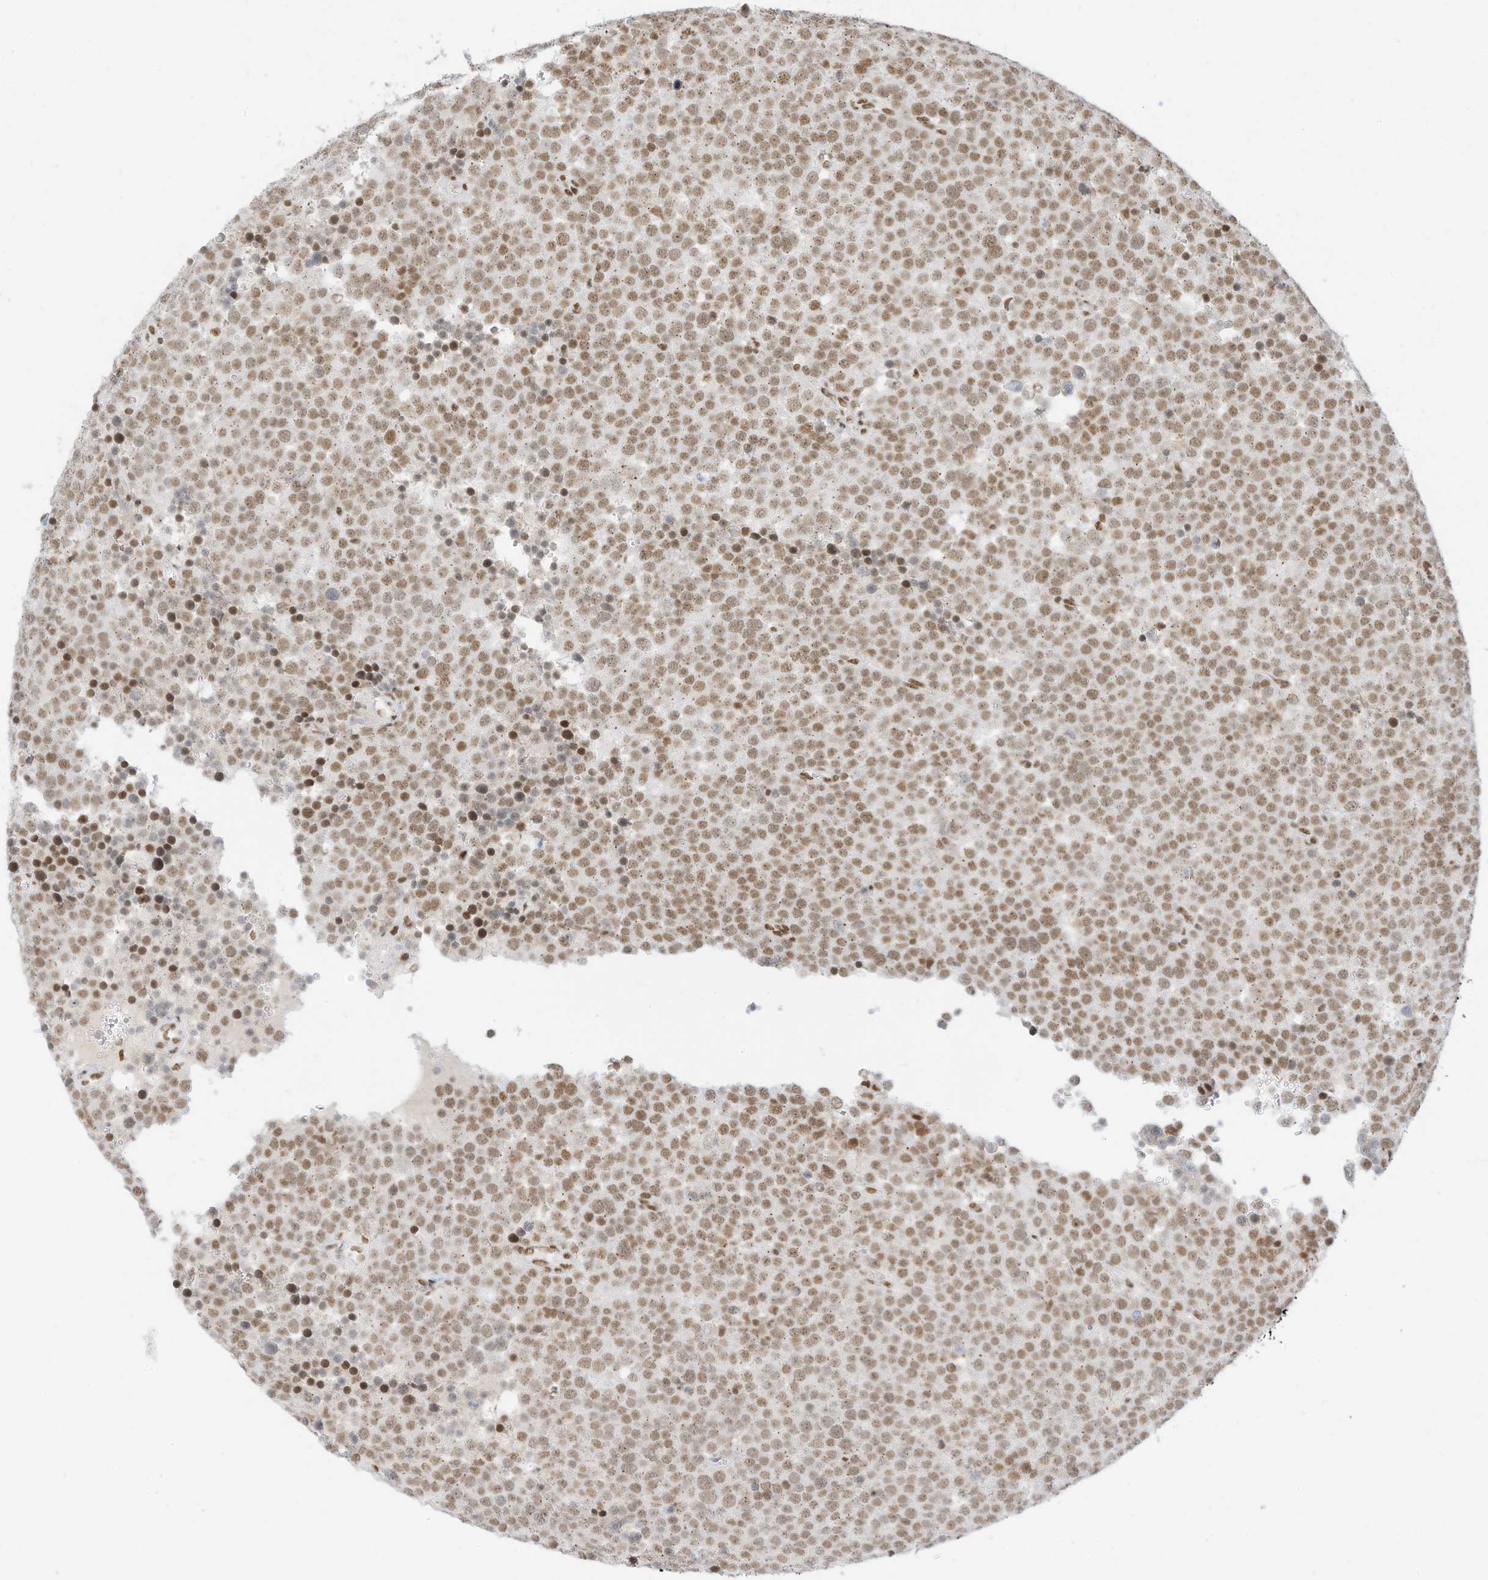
{"staining": {"intensity": "moderate", "quantity": ">75%", "location": "nuclear"}, "tissue": "testis cancer", "cell_type": "Tumor cells", "image_type": "cancer", "snomed": [{"axis": "morphology", "description": "Seminoma, NOS"}, {"axis": "topography", "description": "Testis"}], "caption": "High-magnification brightfield microscopy of testis cancer (seminoma) stained with DAB (brown) and counterstained with hematoxylin (blue). tumor cells exhibit moderate nuclear positivity is present in approximately>75% of cells. (Stains: DAB (3,3'-diaminobenzidine) in brown, nuclei in blue, Microscopy: brightfield microscopy at high magnification).", "gene": "SMARCA2", "patient": {"sex": "male", "age": 71}}